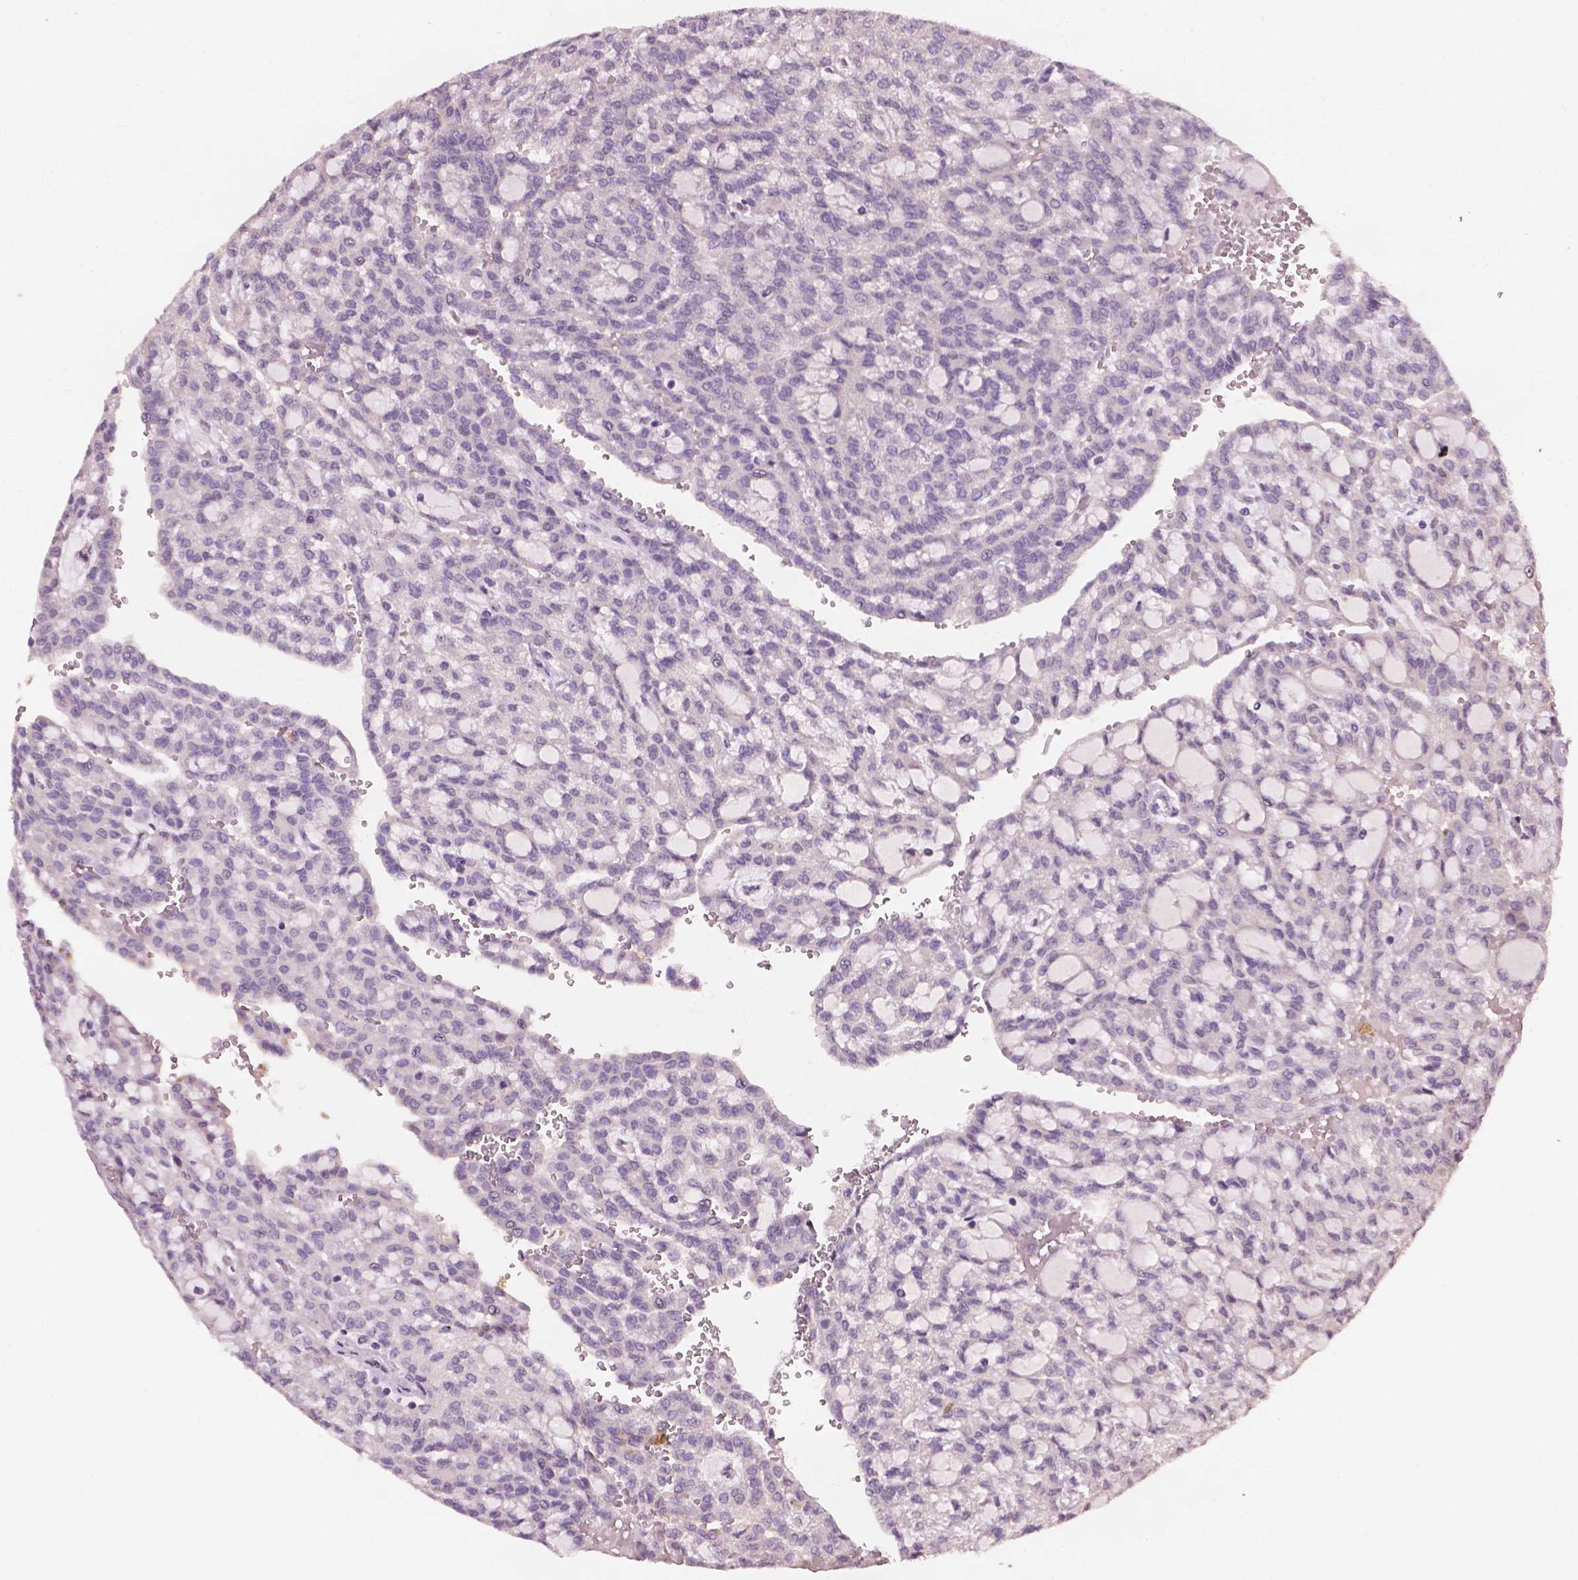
{"staining": {"intensity": "negative", "quantity": "none", "location": "none"}, "tissue": "renal cancer", "cell_type": "Tumor cells", "image_type": "cancer", "snomed": [{"axis": "morphology", "description": "Adenocarcinoma, NOS"}, {"axis": "topography", "description": "Kidney"}], "caption": "The IHC micrograph has no significant staining in tumor cells of renal cancer (adenocarcinoma) tissue. (Stains: DAB (3,3'-diaminobenzidine) IHC with hematoxylin counter stain, Microscopy: brightfield microscopy at high magnification).", "gene": "KRT17", "patient": {"sex": "male", "age": 63}}